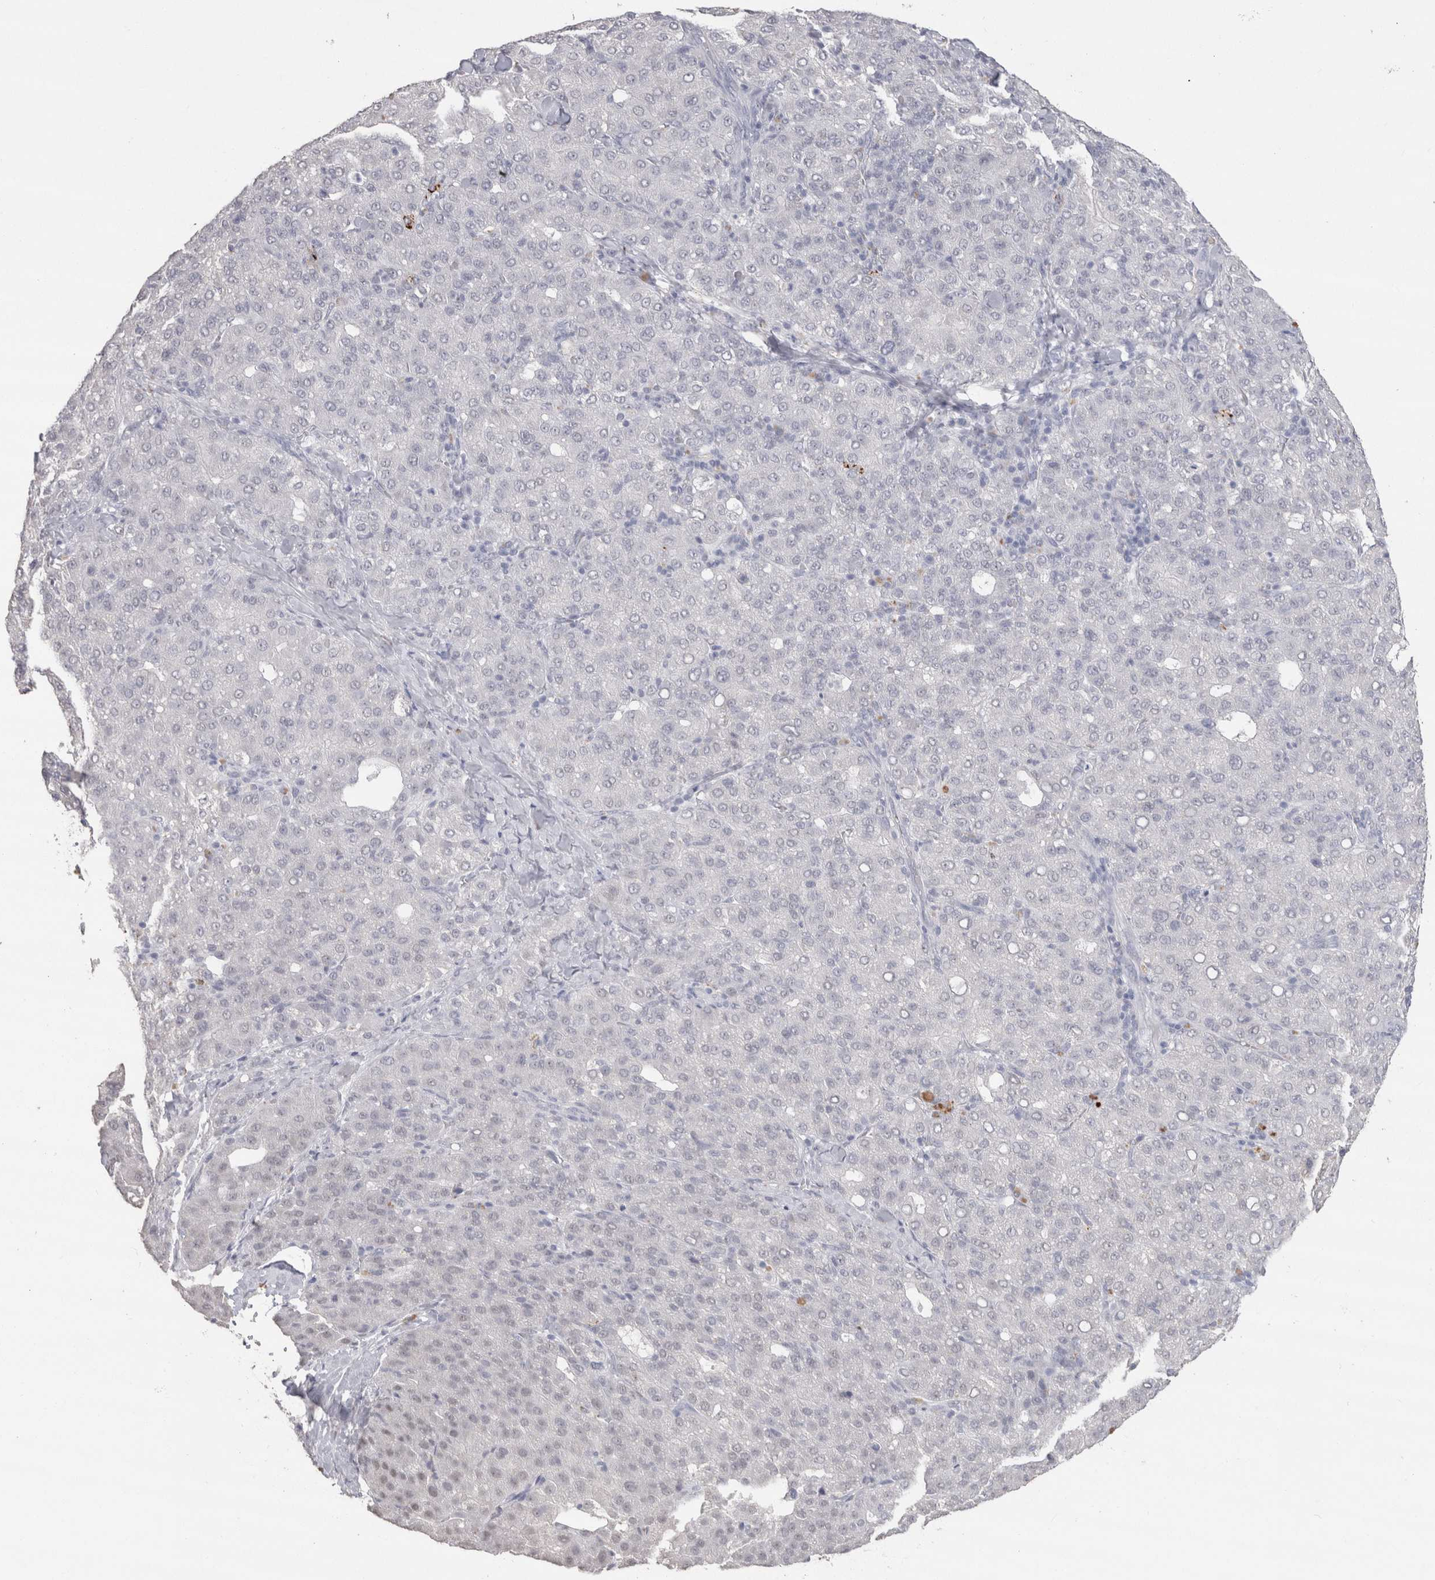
{"staining": {"intensity": "negative", "quantity": "none", "location": "none"}, "tissue": "liver cancer", "cell_type": "Tumor cells", "image_type": "cancer", "snomed": [{"axis": "morphology", "description": "Carcinoma, Hepatocellular, NOS"}, {"axis": "topography", "description": "Liver"}], "caption": "The photomicrograph shows no significant positivity in tumor cells of liver cancer (hepatocellular carcinoma). (Immunohistochemistry (ihc), brightfield microscopy, high magnification).", "gene": "CDH17", "patient": {"sex": "male", "age": 65}}